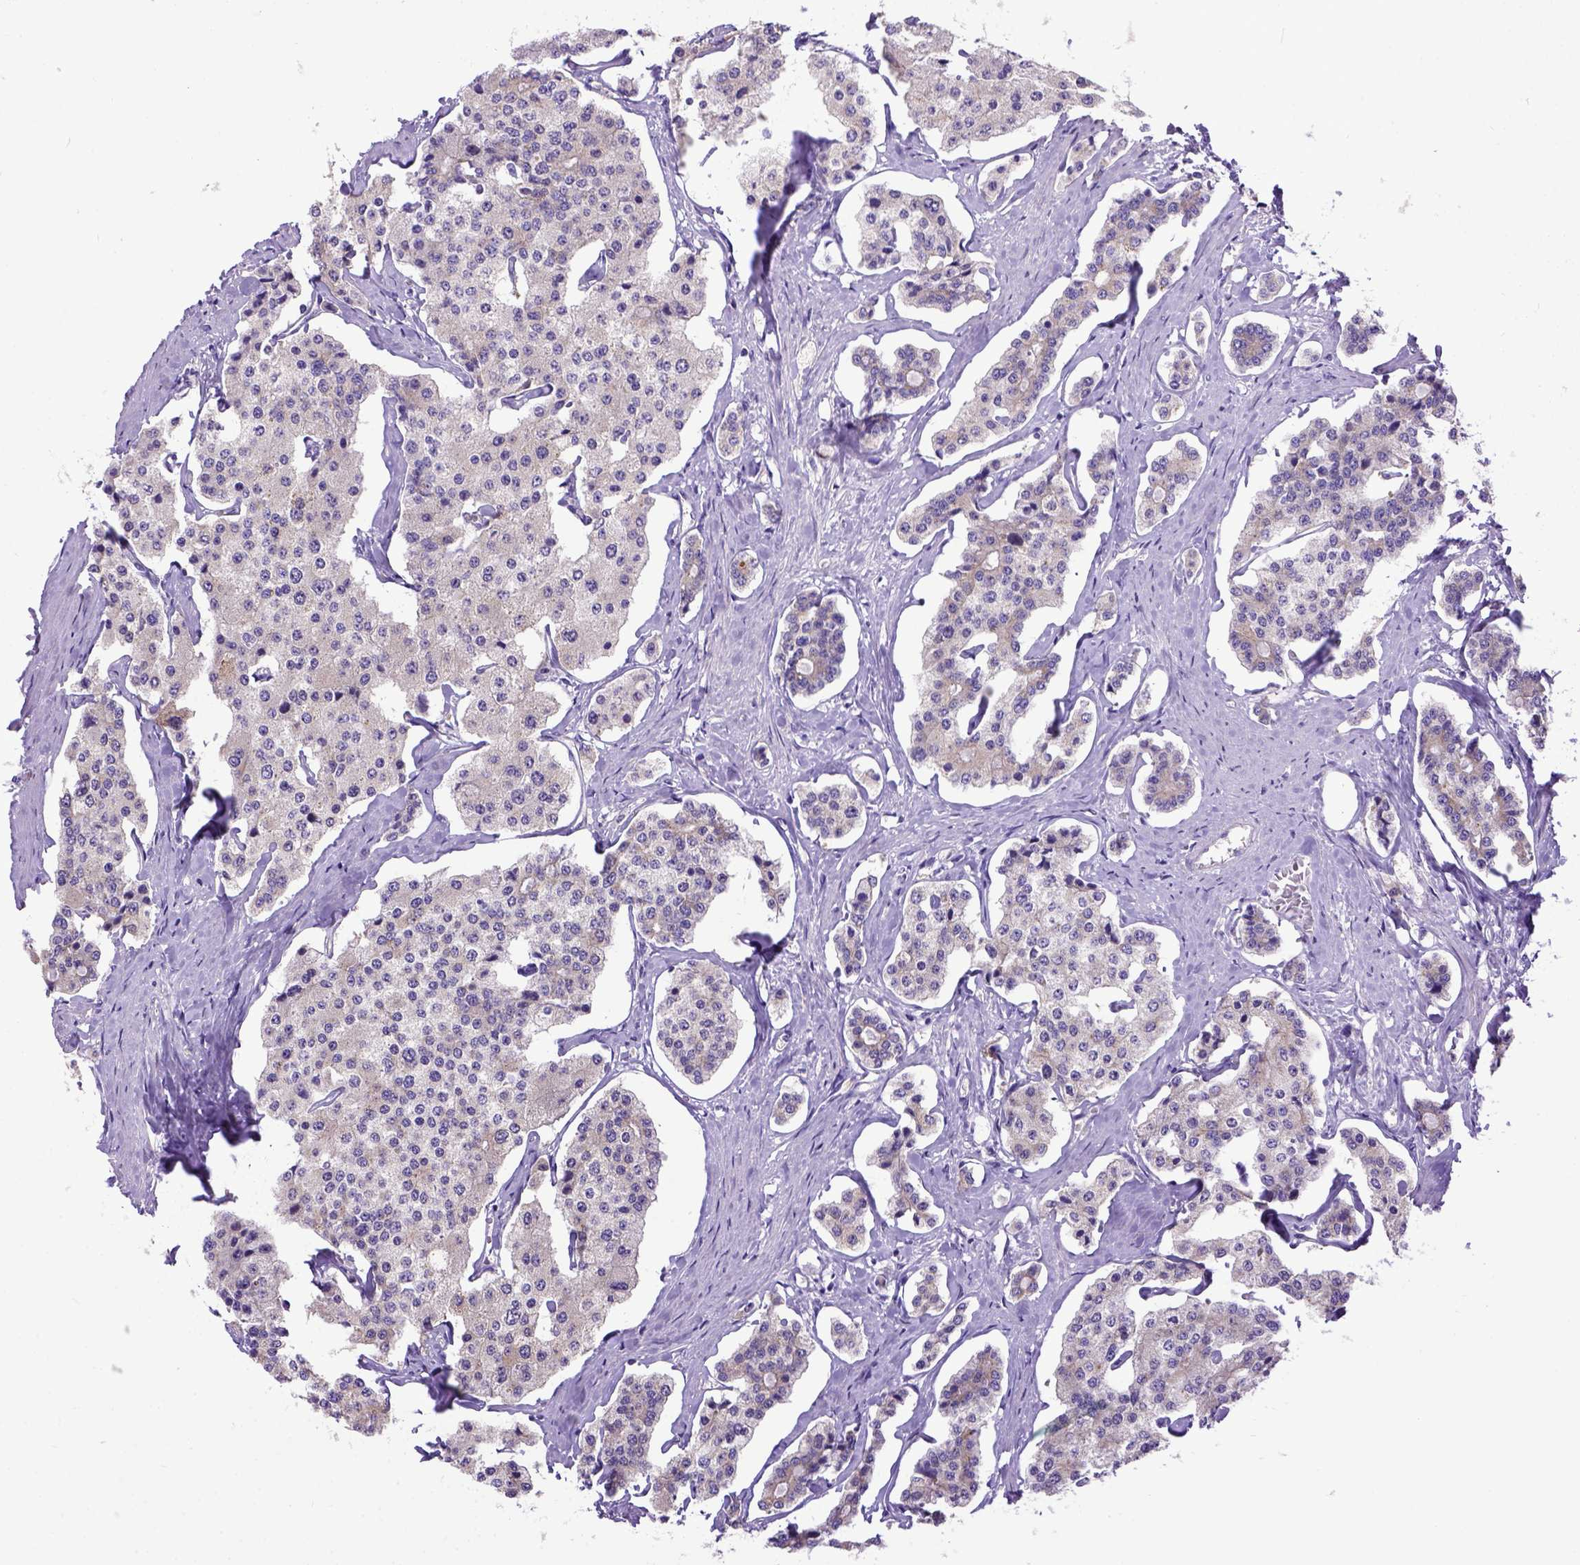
{"staining": {"intensity": "weak", "quantity": ">75%", "location": "cytoplasmic/membranous"}, "tissue": "carcinoid", "cell_type": "Tumor cells", "image_type": "cancer", "snomed": [{"axis": "morphology", "description": "Carcinoid, malignant, NOS"}, {"axis": "topography", "description": "Small intestine"}], "caption": "Tumor cells demonstrate low levels of weak cytoplasmic/membranous positivity in about >75% of cells in human carcinoid.", "gene": "NEK5", "patient": {"sex": "female", "age": 65}}